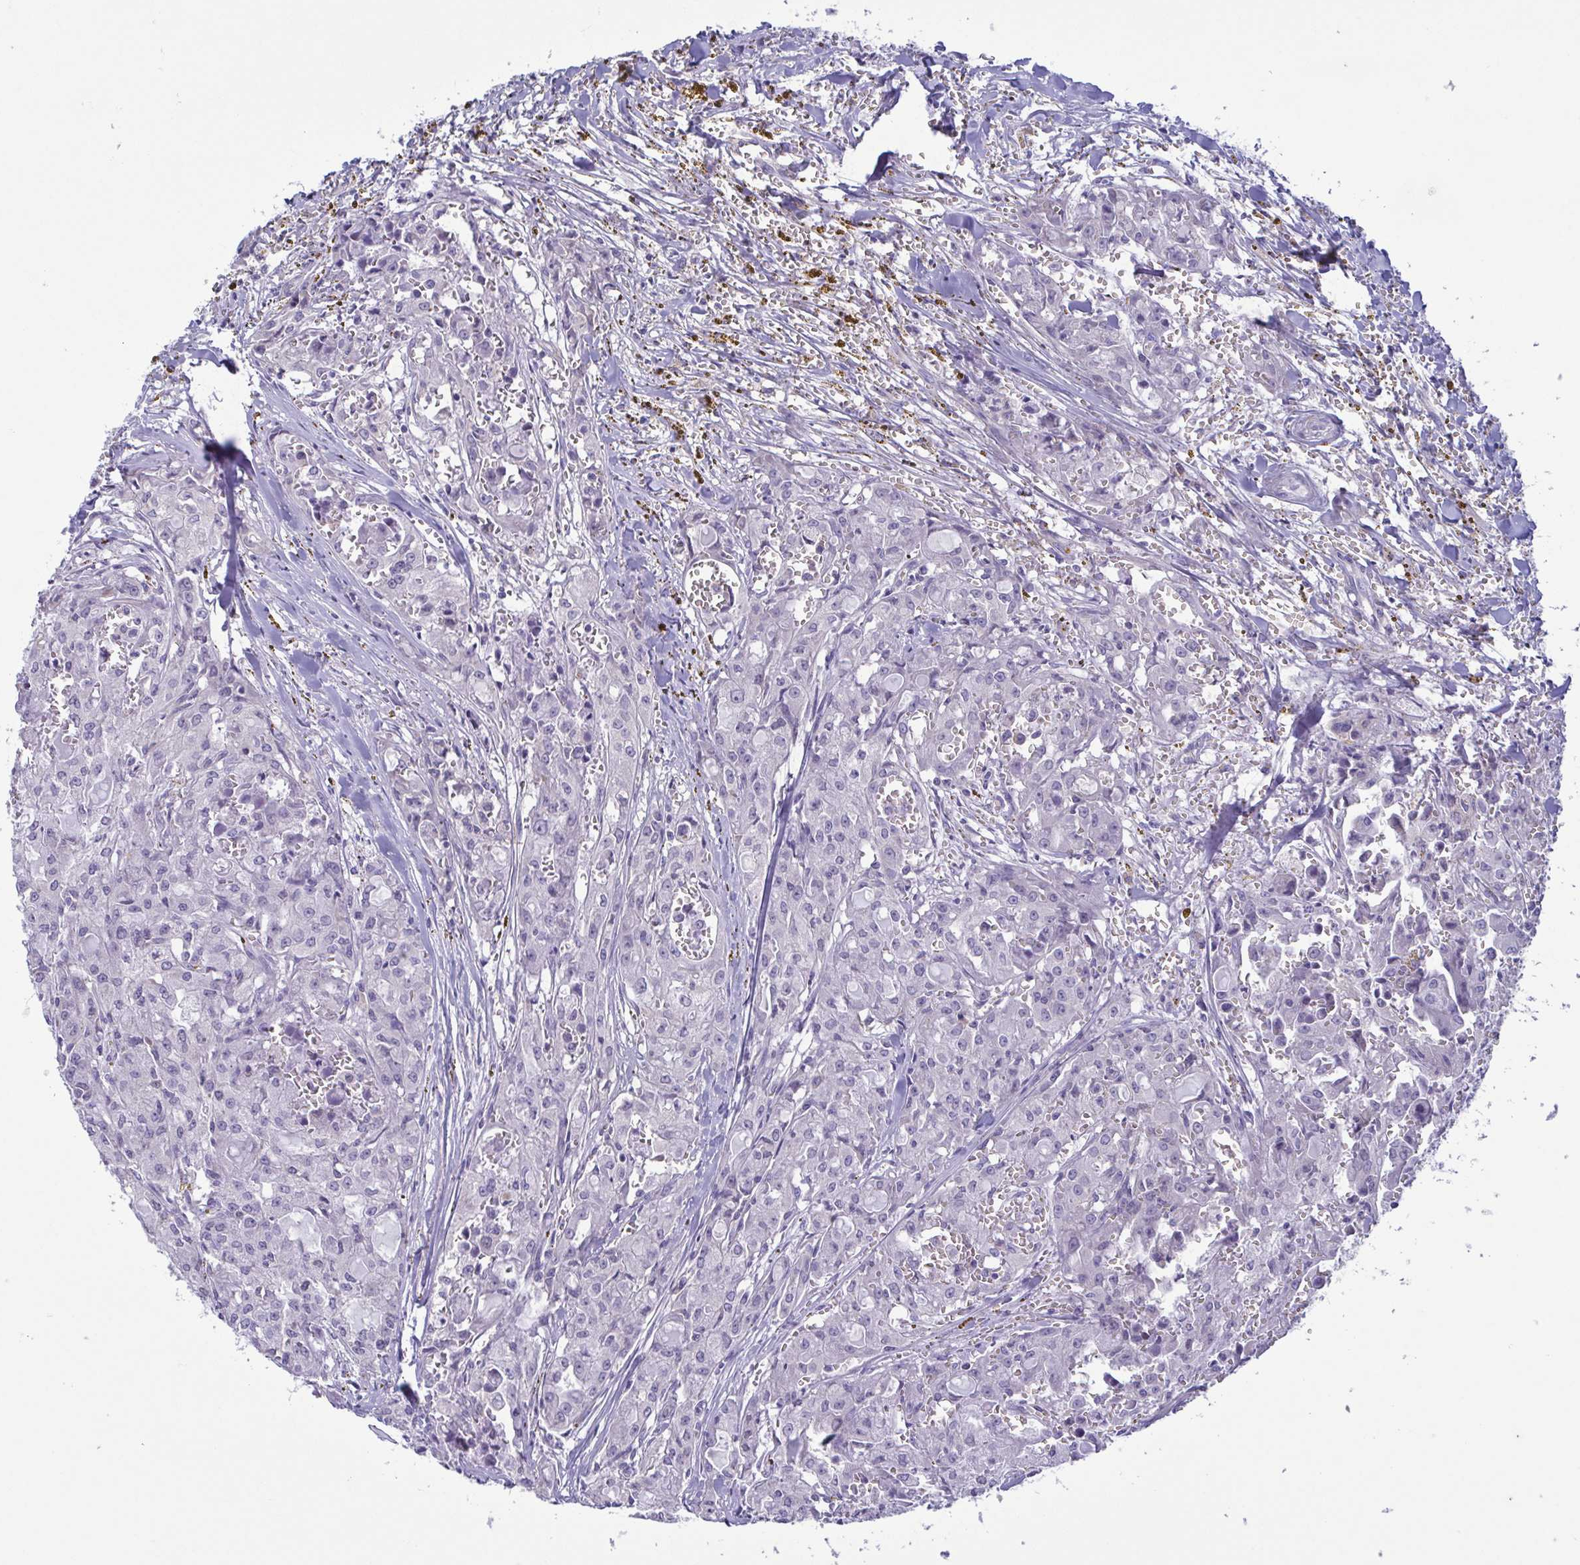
{"staining": {"intensity": "negative", "quantity": "none", "location": "none"}, "tissue": "head and neck cancer", "cell_type": "Tumor cells", "image_type": "cancer", "snomed": [{"axis": "morphology", "description": "Adenocarcinoma, NOS"}, {"axis": "topography", "description": "Head-Neck"}], "caption": "The immunohistochemistry micrograph has no significant expression in tumor cells of head and neck adenocarcinoma tissue.", "gene": "TNNI3", "patient": {"sex": "male", "age": 64}}